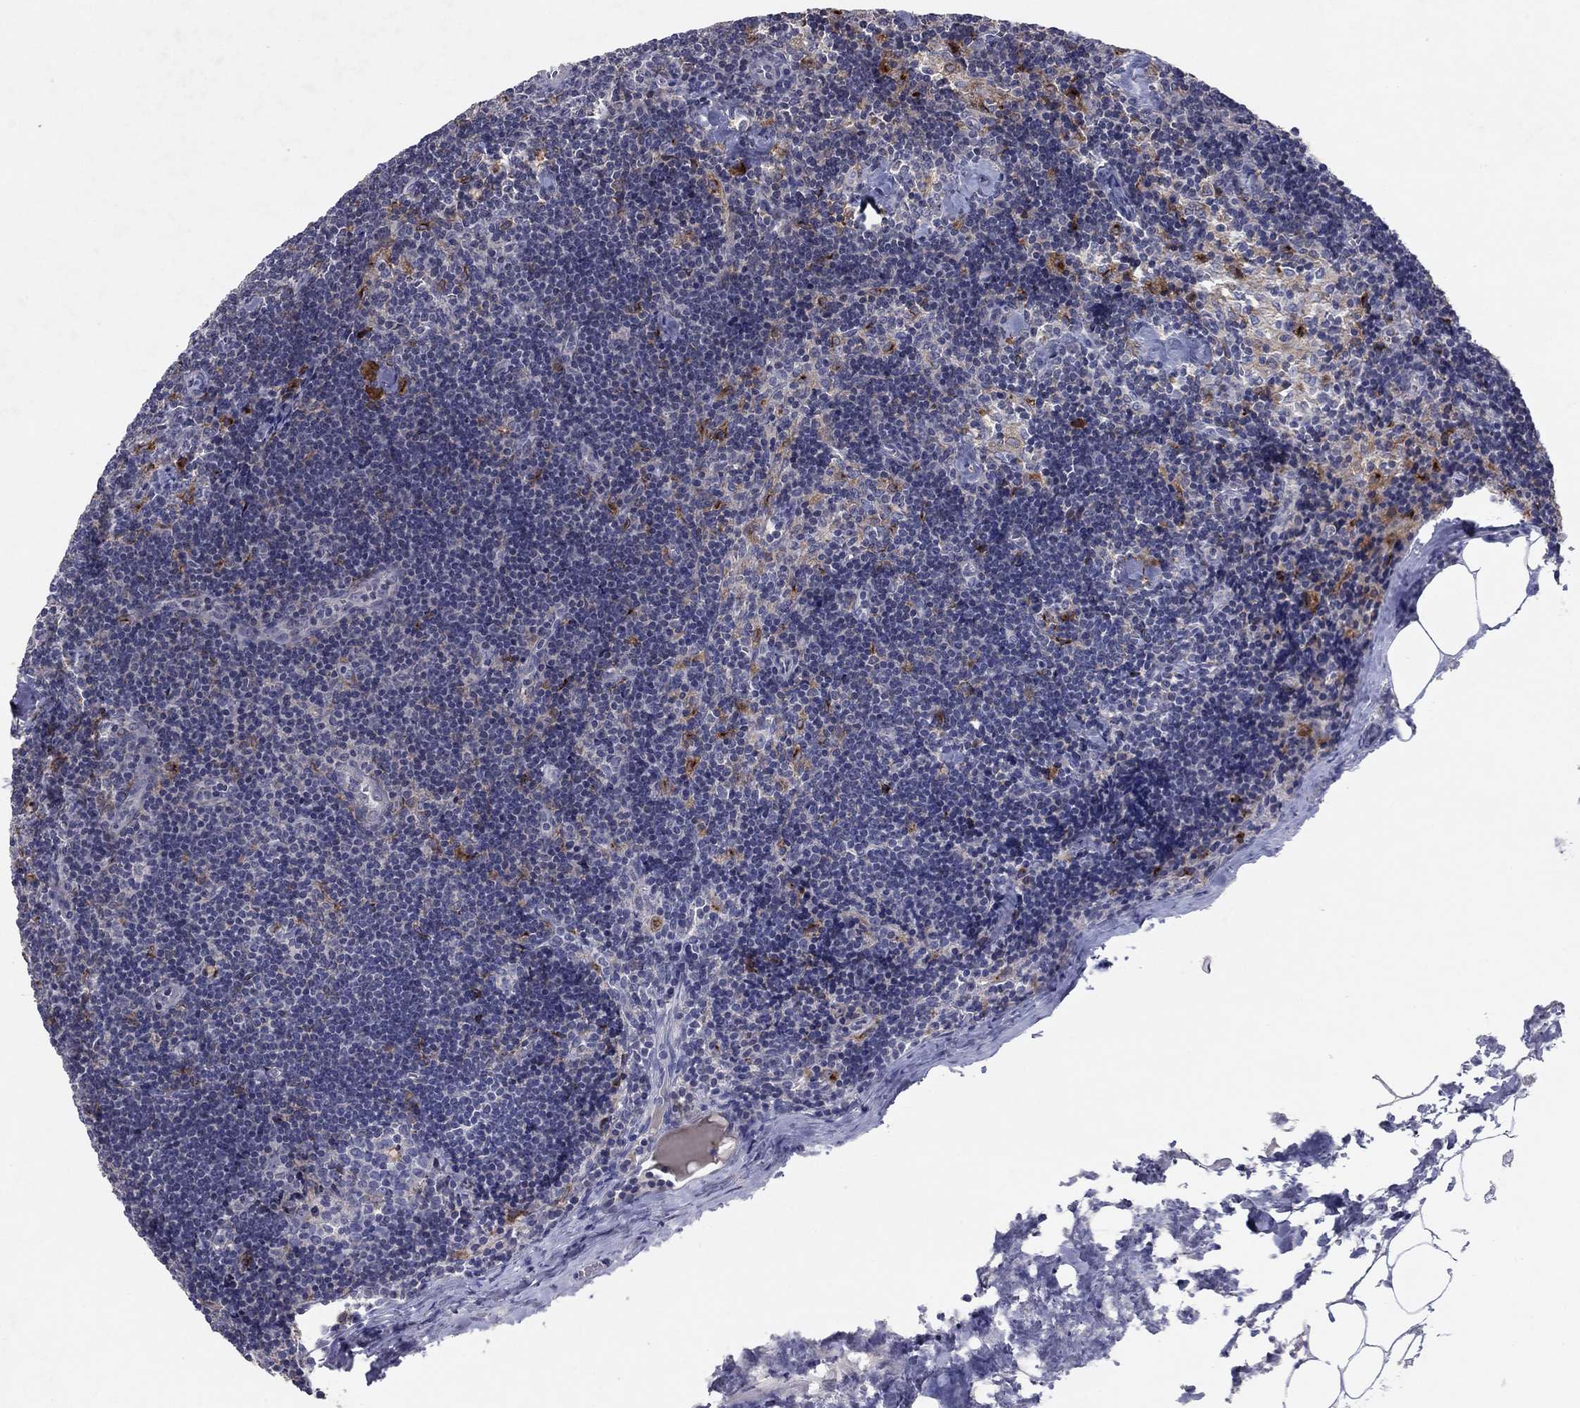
{"staining": {"intensity": "strong", "quantity": "<25%", "location": "cytoplasmic/membranous"}, "tissue": "lymph node", "cell_type": "Non-germinal center cells", "image_type": "normal", "snomed": [{"axis": "morphology", "description": "Normal tissue, NOS"}, {"axis": "topography", "description": "Lymph node"}], "caption": "Immunohistochemistry histopathology image of benign lymph node stained for a protein (brown), which shows medium levels of strong cytoplasmic/membranous staining in approximately <25% of non-germinal center cells.", "gene": "PTGDS", "patient": {"sex": "female", "age": 51}}